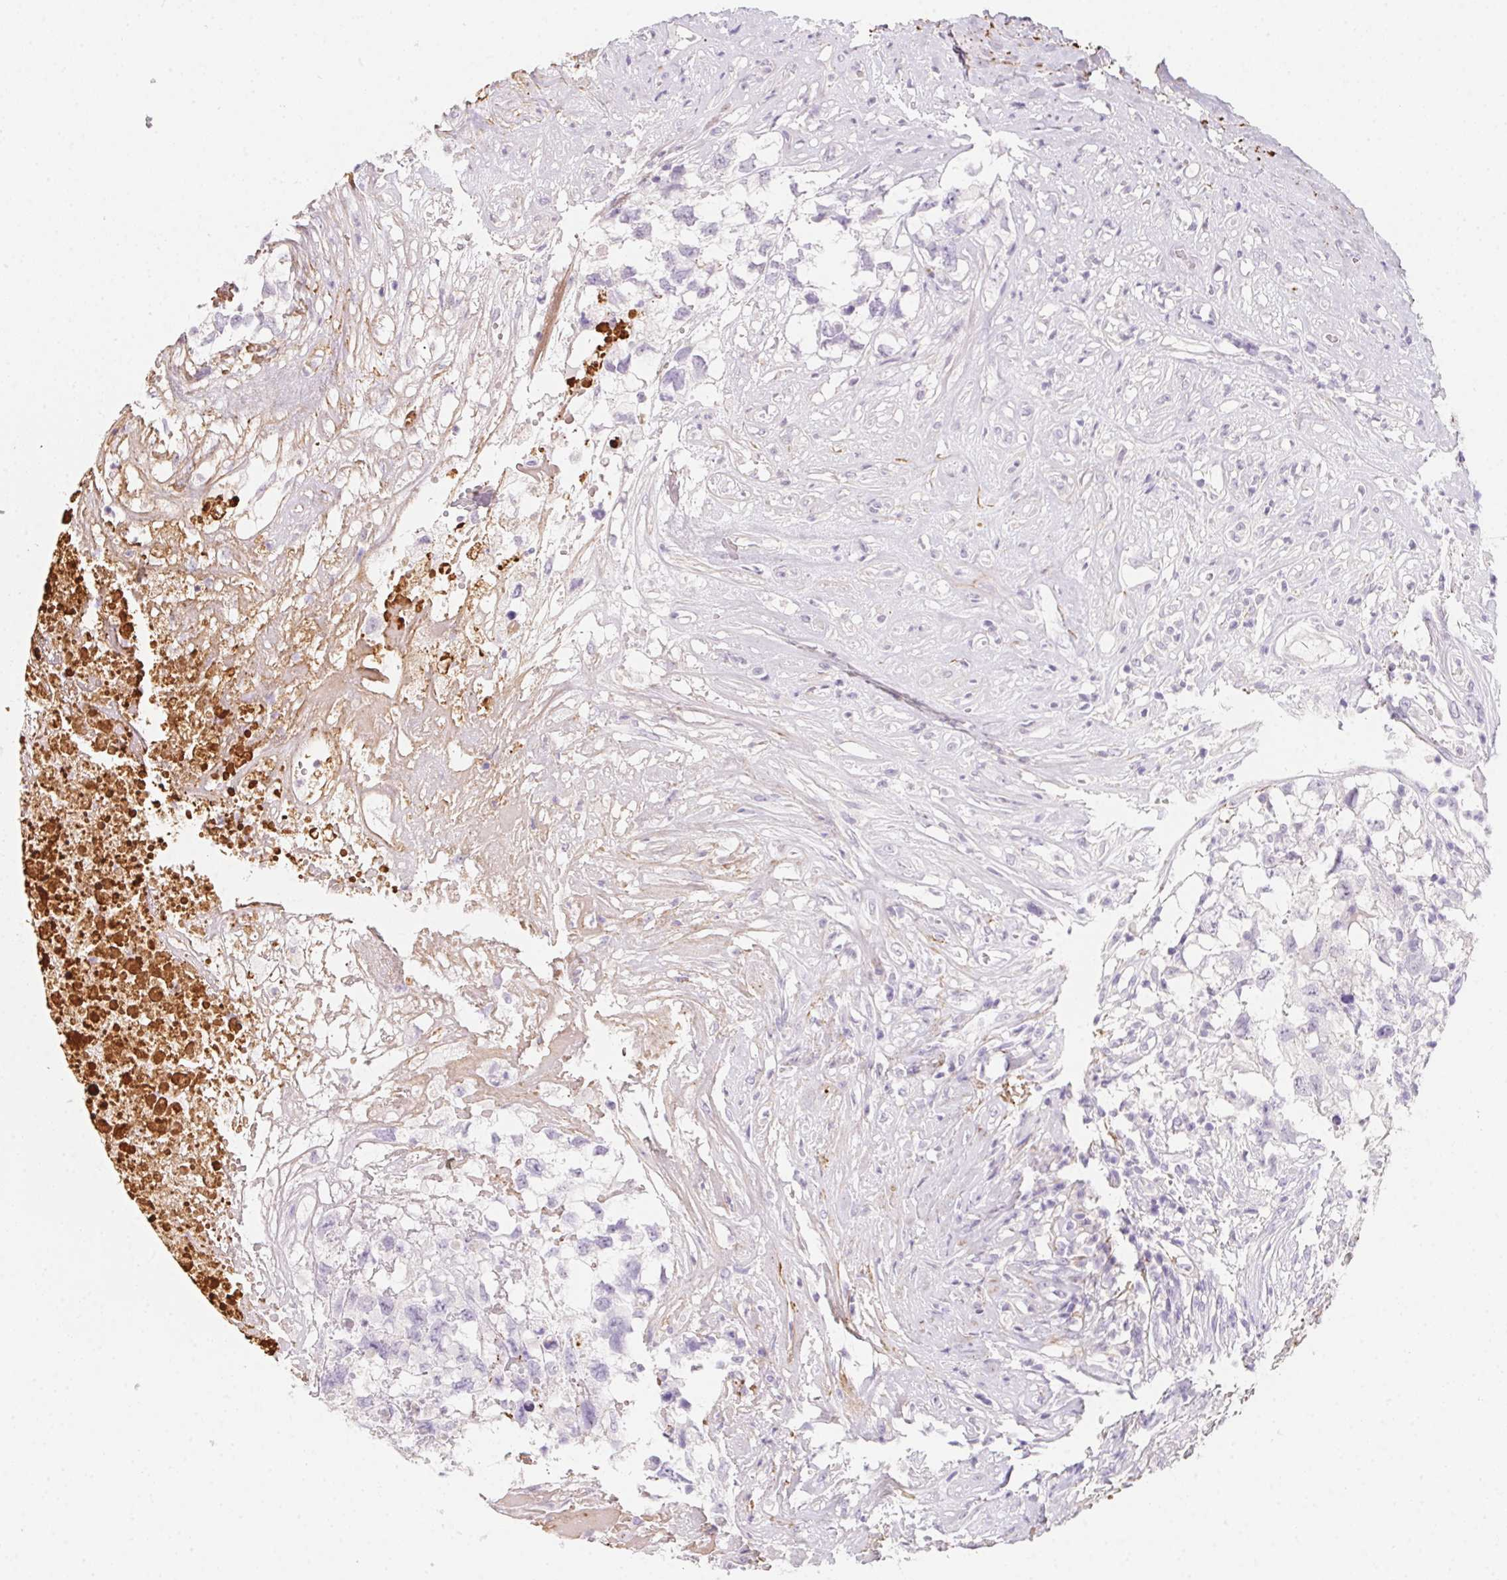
{"staining": {"intensity": "negative", "quantity": "none", "location": "none"}, "tissue": "testis cancer", "cell_type": "Tumor cells", "image_type": "cancer", "snomed": [{"axis": "morphology", "description": "Carcinoma, Embryonal, NOS"}, {"axis": "topography", "description": "Testis"}], "caption": "IHC photomicrograph of human testis cancer stained for a protein (brown), which reveals no positivity in tumor cells.", "gene": "MYL4", "patient": {"sex": "male", "age": 83}}